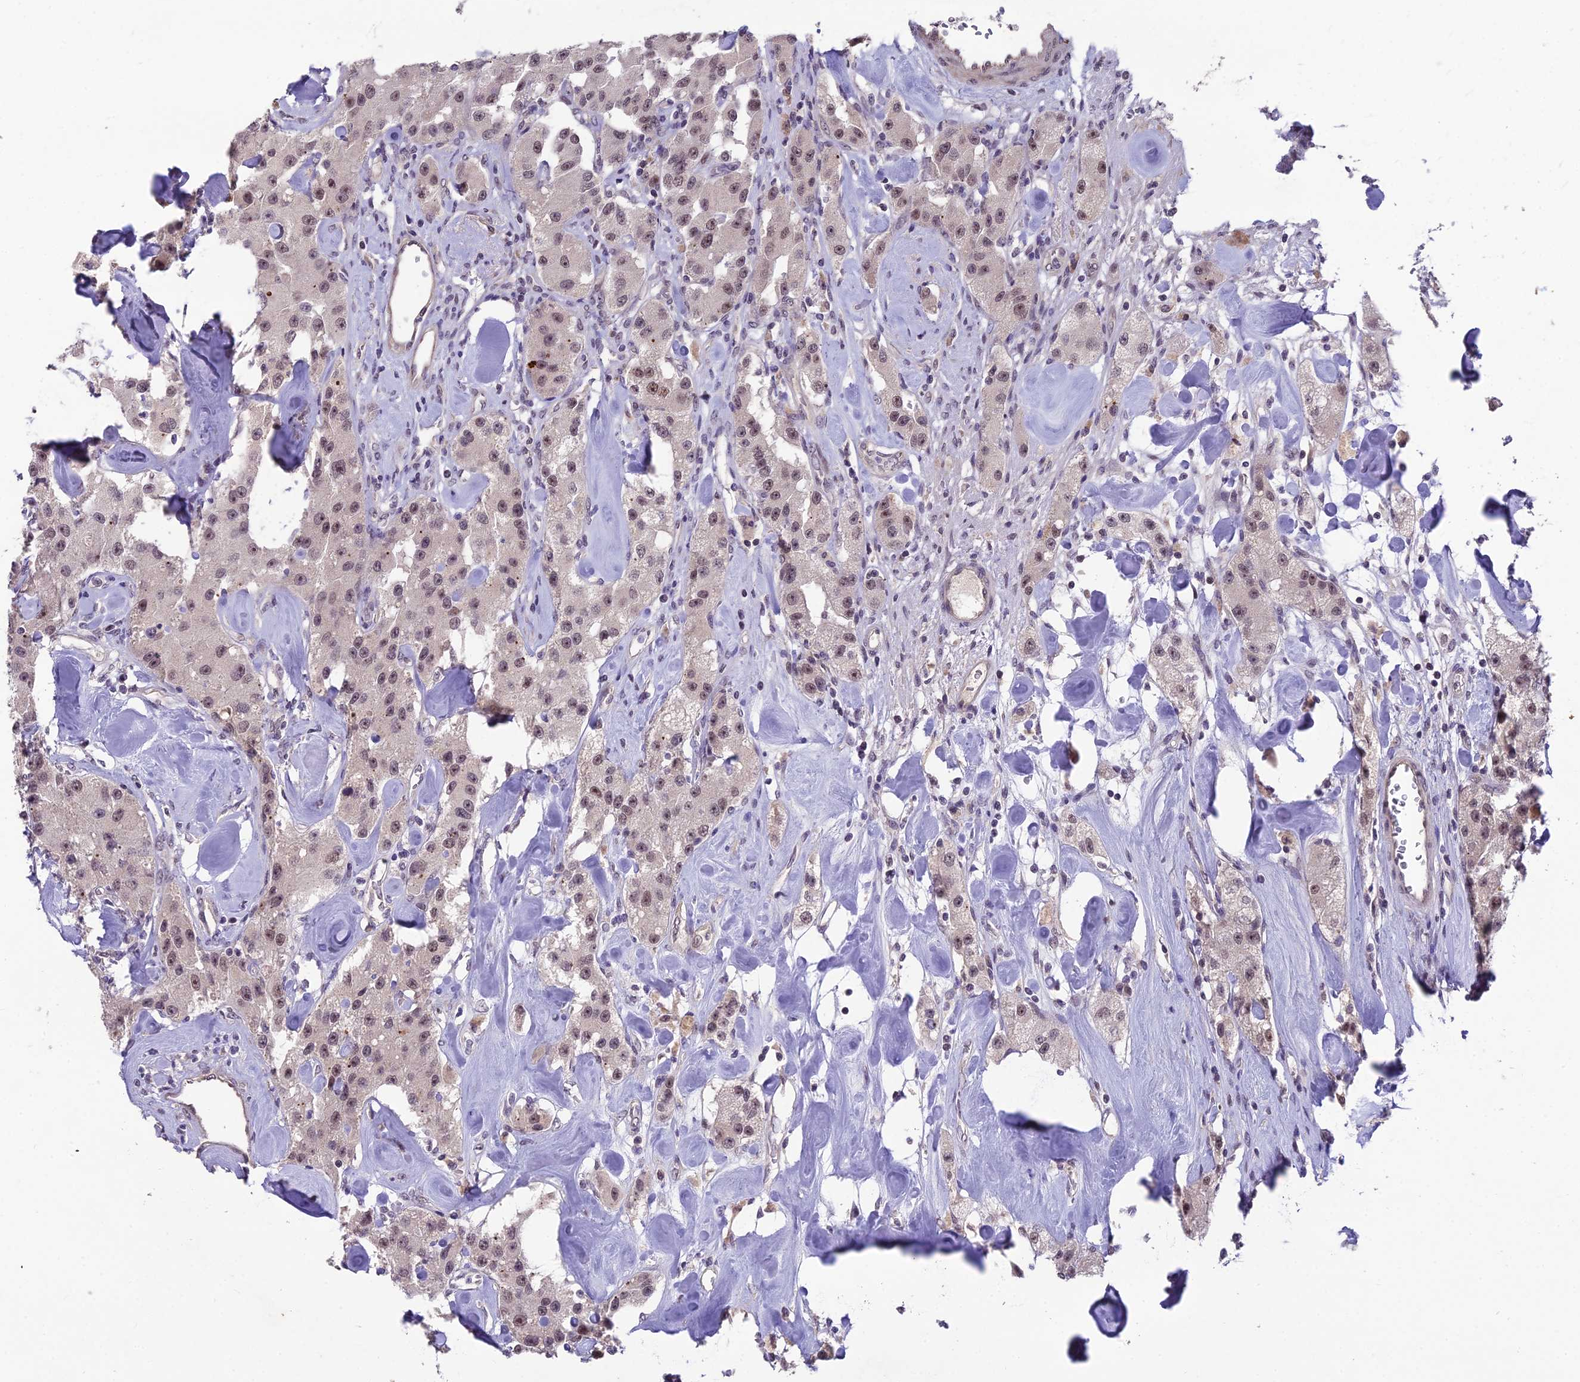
{"staining": {"intensity": "weak", "quantity": ">75%", "location": "nuclear"}, "tissue": "carcinoid", "cell_type": "Tumor cells", "image_type": "cancer", "snomed": [{"axis": "morphology", "description": "Carcinoid, malignant, NOS"}, {"axis": "topography", "description": "Pancreas"}], "caption": "Immunohistochemistry (DAB) staining of human carcinoid (malignant) exhibits weak nuclear protein staining in about >75% of tumor cells.", "gene": "ZNF333", "patient": {"sex": "male", "age": 41}}